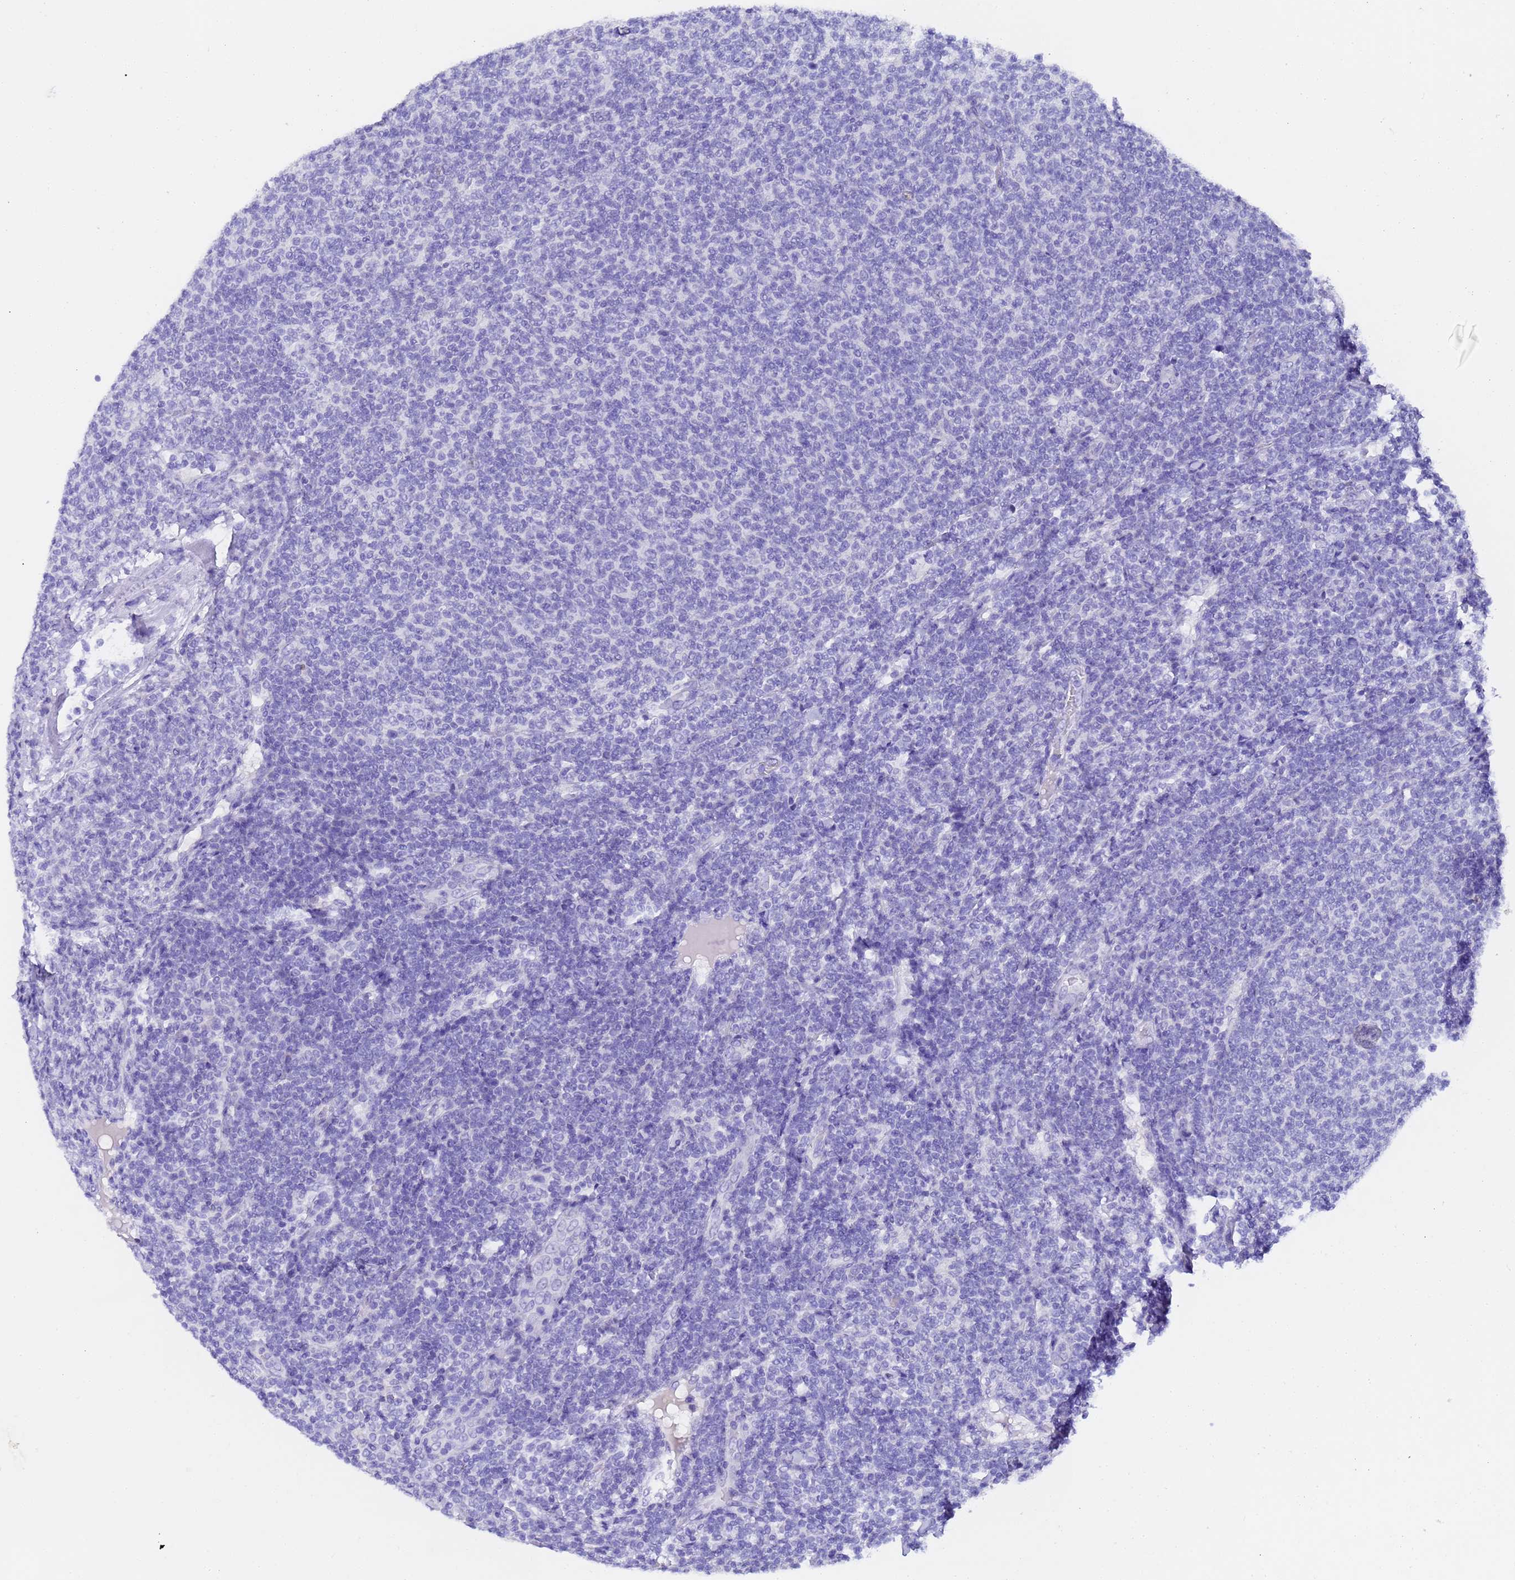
{"staining": {"intensity": "negative", "quantity": "none", "location": "none"}, "tissue": "lymphoma", "cell_type": "Tumor cells", "image_type": "cancer", "snomed": [{"axis": "morphology", "description": "Malignant lymphoma, non-Hodgkin's type, Low grade"}, {"axis": "topography", "description": "Lymph node"}], "caption": "IHC photomicrograph of lymphoma stained for a protein (brown), which exhibits no staining in tumor cells. The staining is performed using DAB (3,3'-diaminobenzidine) brown chromogen with nuclei counter-stained in using hematoxylin.", "gene": "GABRA1", "patient": {"sex": "male", "age": 66}}